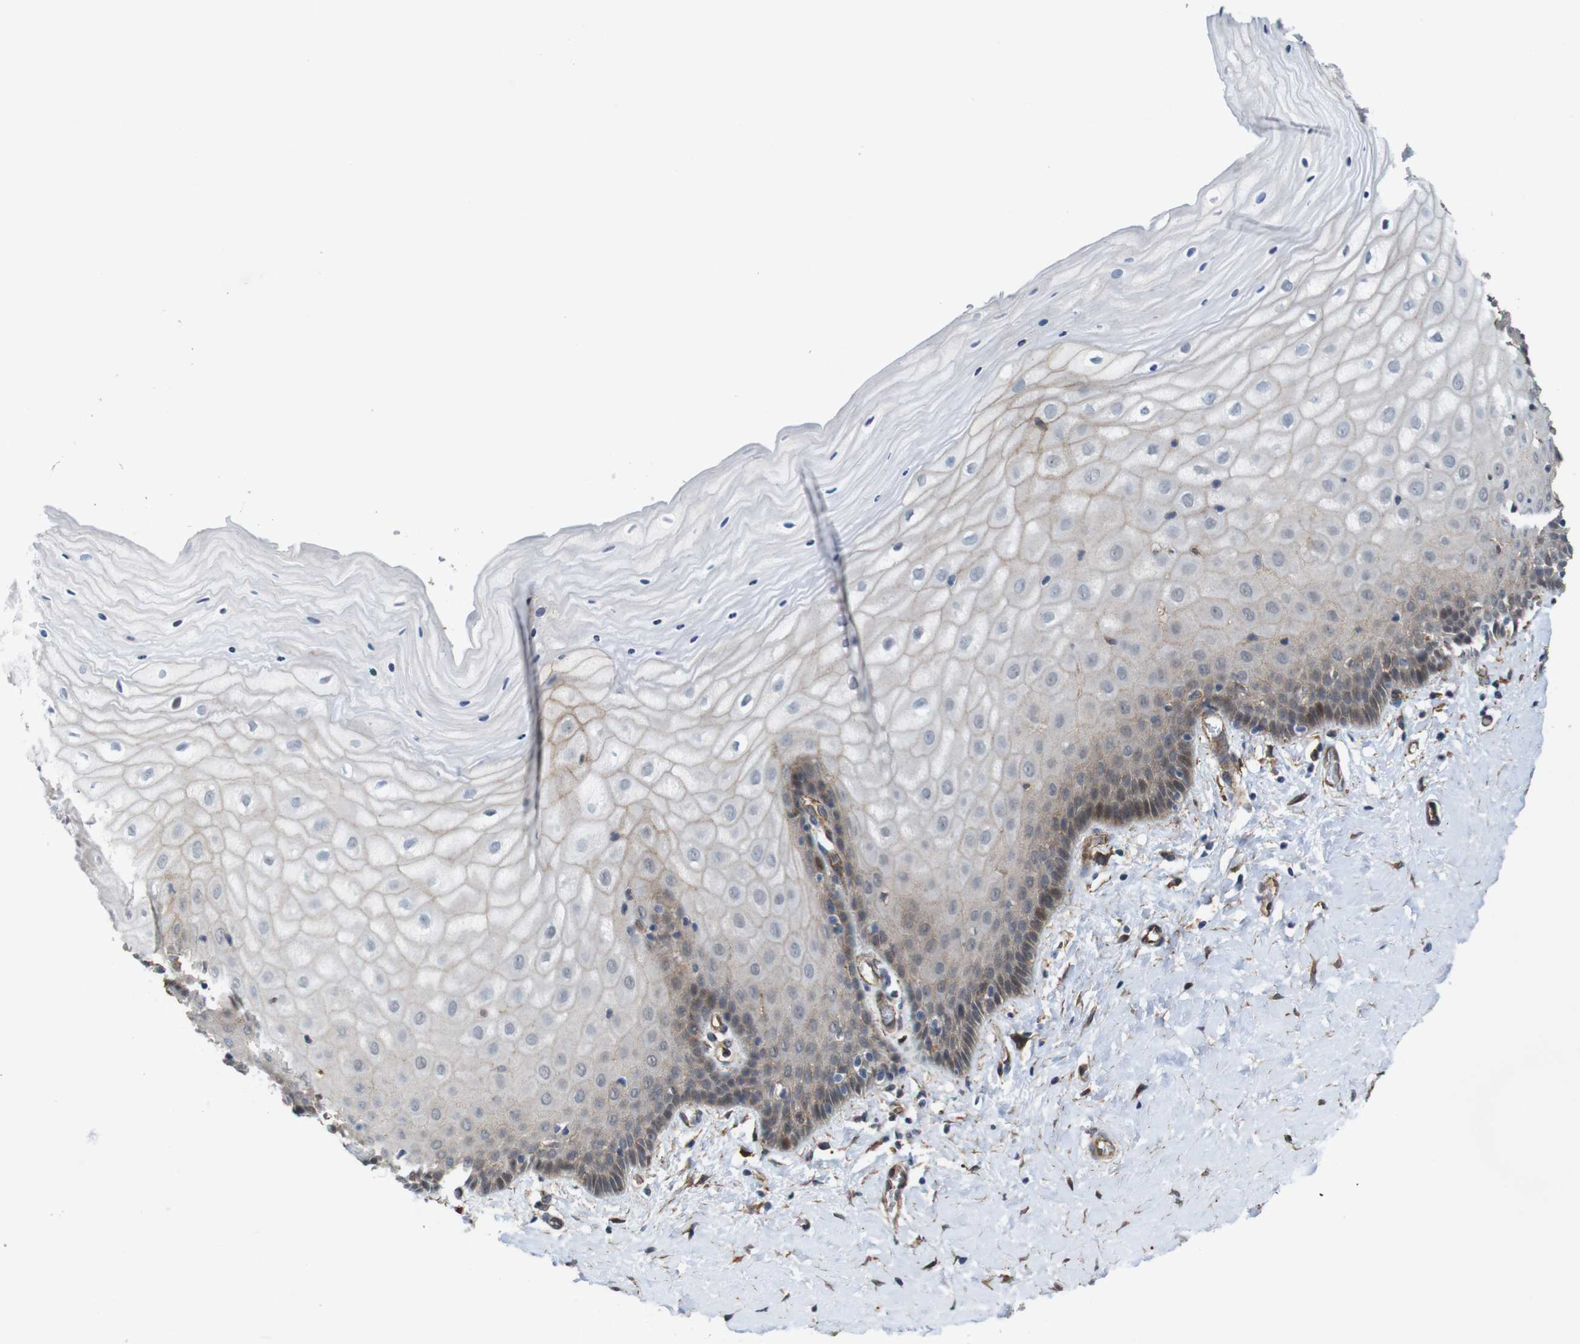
{"staining": {"intensity": "moderate", "quantity": ">75%", "location": "cytoplasmic/membranous"}, "tissue": "cervix", "cell_type": "Glandular cells", "image_type": "normal", "snomed": [{"axis": "morphology", "description": "Normal tissue, NOS"}, {"axis": "topography", "description": "Cervix"}], "caption": "The immunohistochemical stain highlights moderate cytoplasmic/membranous staining in glandular cells of benign cervix.", "gene": "PTGER4", "patient": {"sex": "female", "age": 55}}